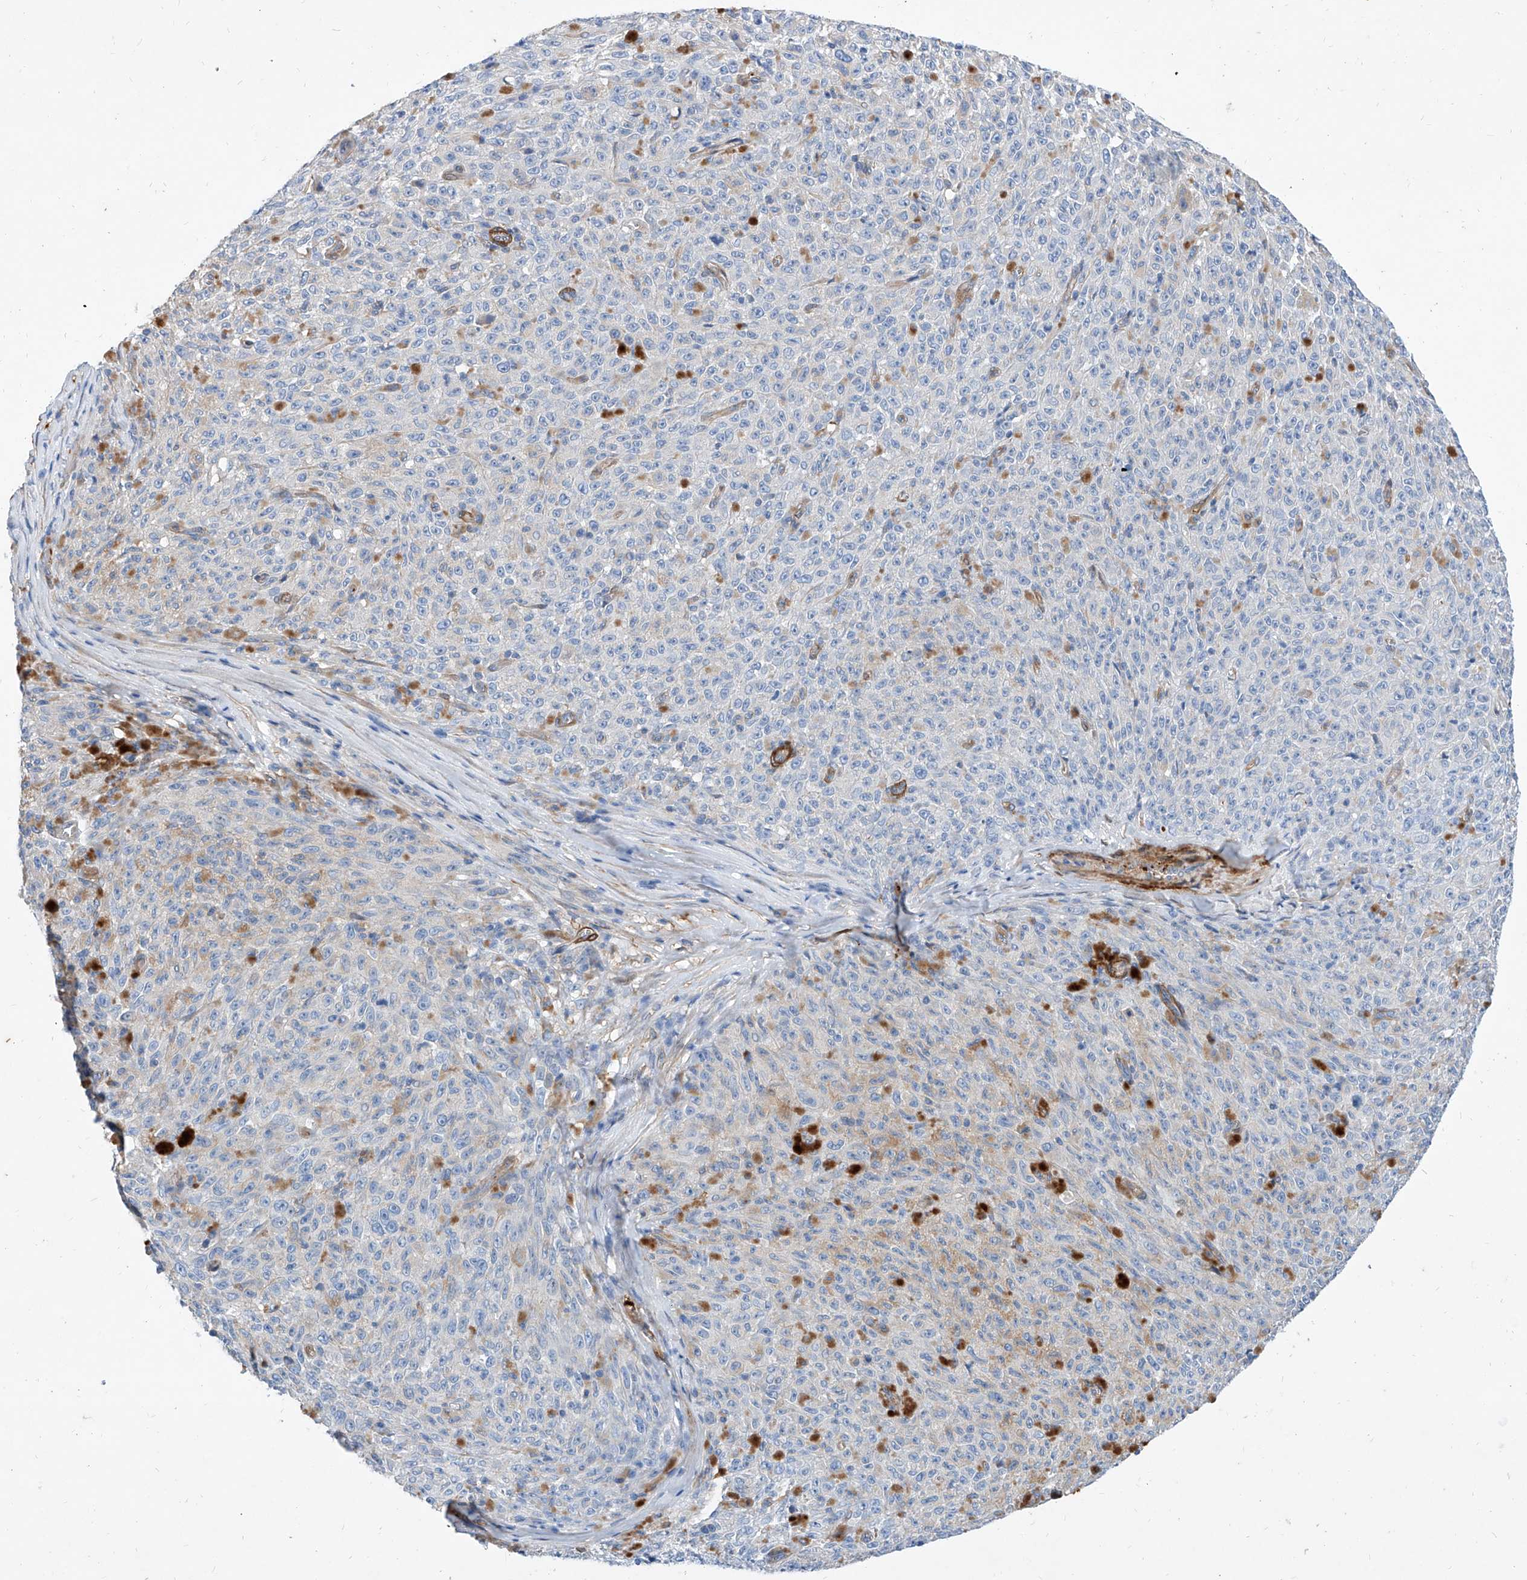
{"staining": {"intensity": "negative", "quantity": "none", "location": "none"}, "tissue": "melanoma", "cell_type": "Tumor cells", "image_type": "cancer", "snomed": [{"axis": "morphology", "description": "Malignant melanoma, NOS"}, {"axis": "topography", "description": "Skin"}], "caption": "Immunohistochemistry (IHC) of malignant melanoma shows no staining in tumor cells. (IHC, brightfield microscopy, high magnification).", "gene": "TAS2R60", "patient": {"sex": "female", "age": 82}}